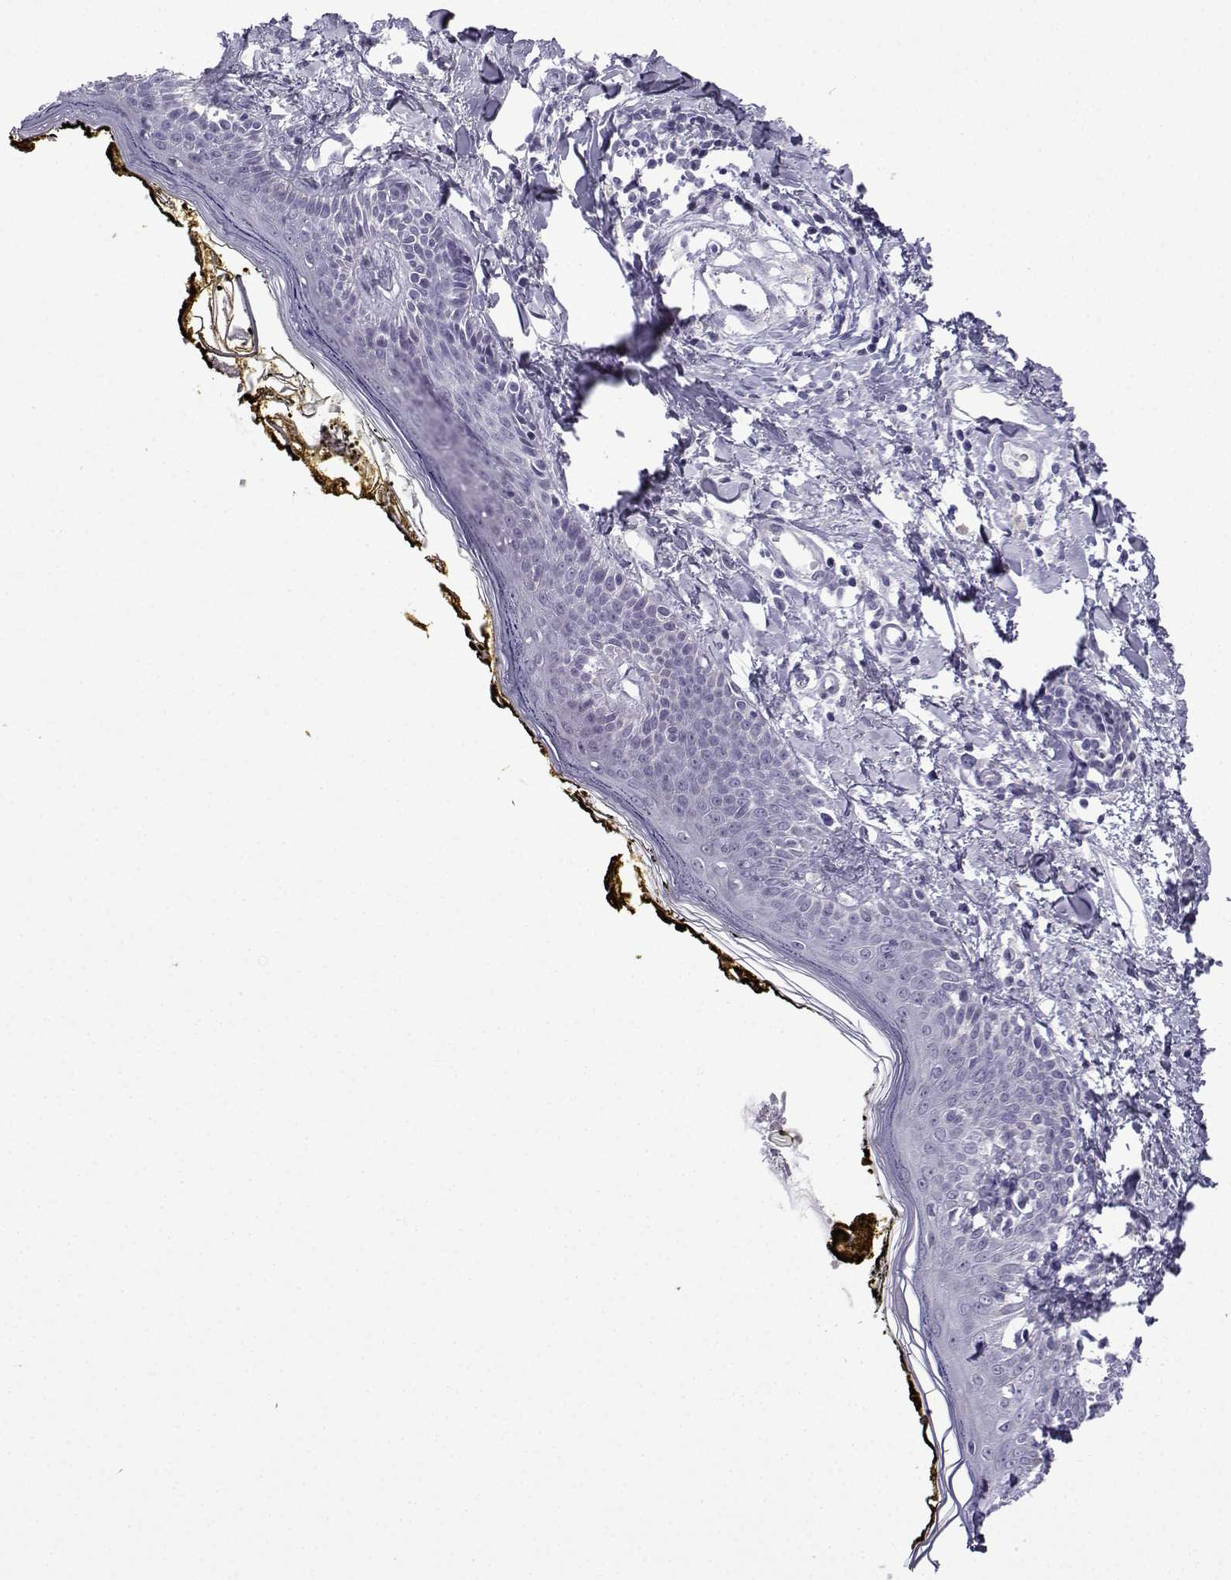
{"staining": {"intensity": "negative", "quantity": "none", "location": "none"}, "tissue": "skin", "cell_type": "Fibroblasts", "image_type": "normal", "snomed": [{"axis": "morphology", "description": "Normal tissue, NOS"}, {"axis": "topography", "description": "Skin"}], "caption": "Immunohistochemical staining of unremarkable human skin reveals no significant expression in fibroblasts. (DAB immunohistochemistry, high magnification).", "gene": "ACRBP", "patient": {"sex": "male", "age": 76}}